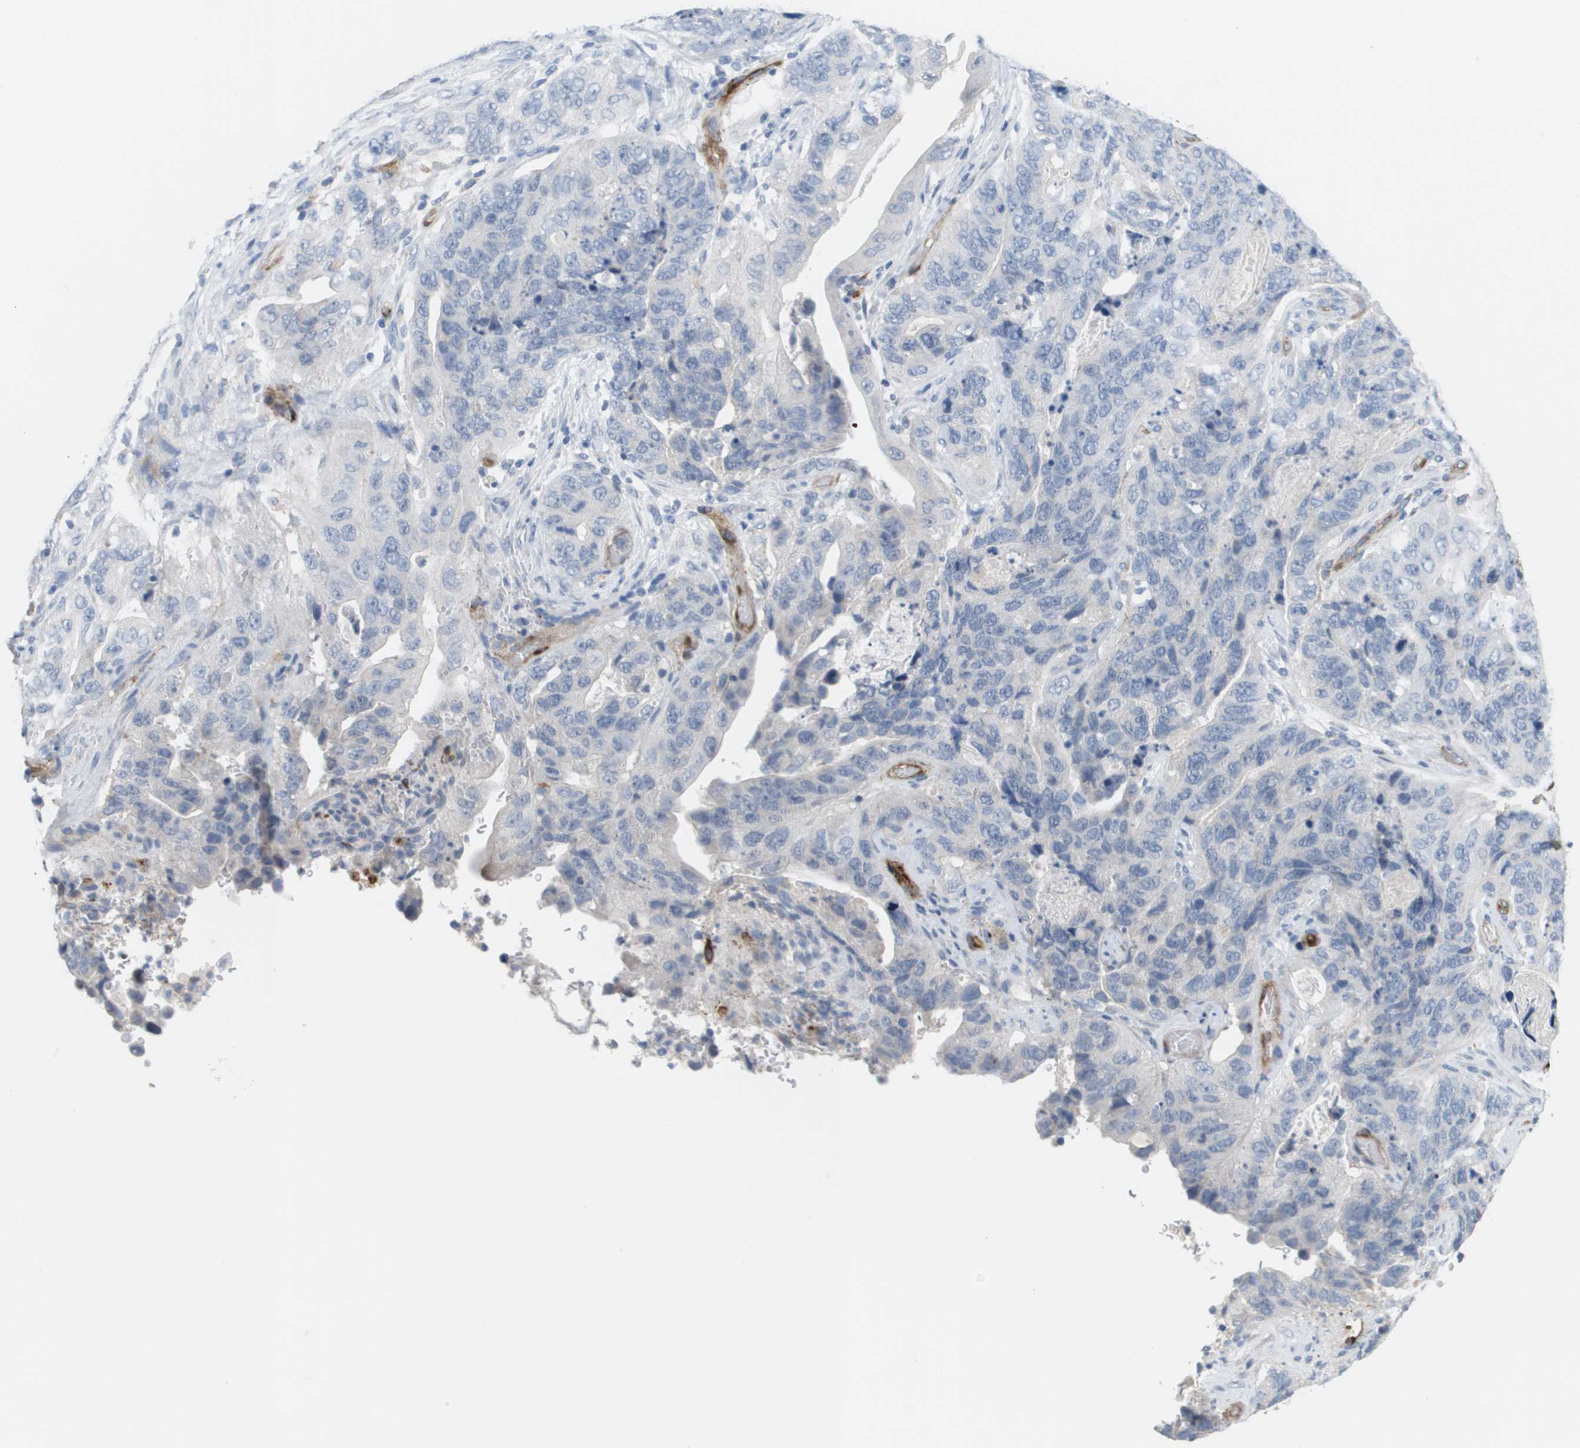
{"staining": {"intensity": "negative", "quantity": "none", "location": "none"}, "tissue": "stomach cancer", "cell_type": "Tumor cells", "image_type": "cancer", "snomed": [{"axis": "morphology", "description": "Adenocarcinoma, NOS"}, {"axis": "topography", "description": "Stomach"}], "caption": "Immunohistochemistry (IHC) of human stomach cancer displays no staining in tumor cells.", "gene": "ANGPT2", "patient": {"sex": "female", "age": 89}}